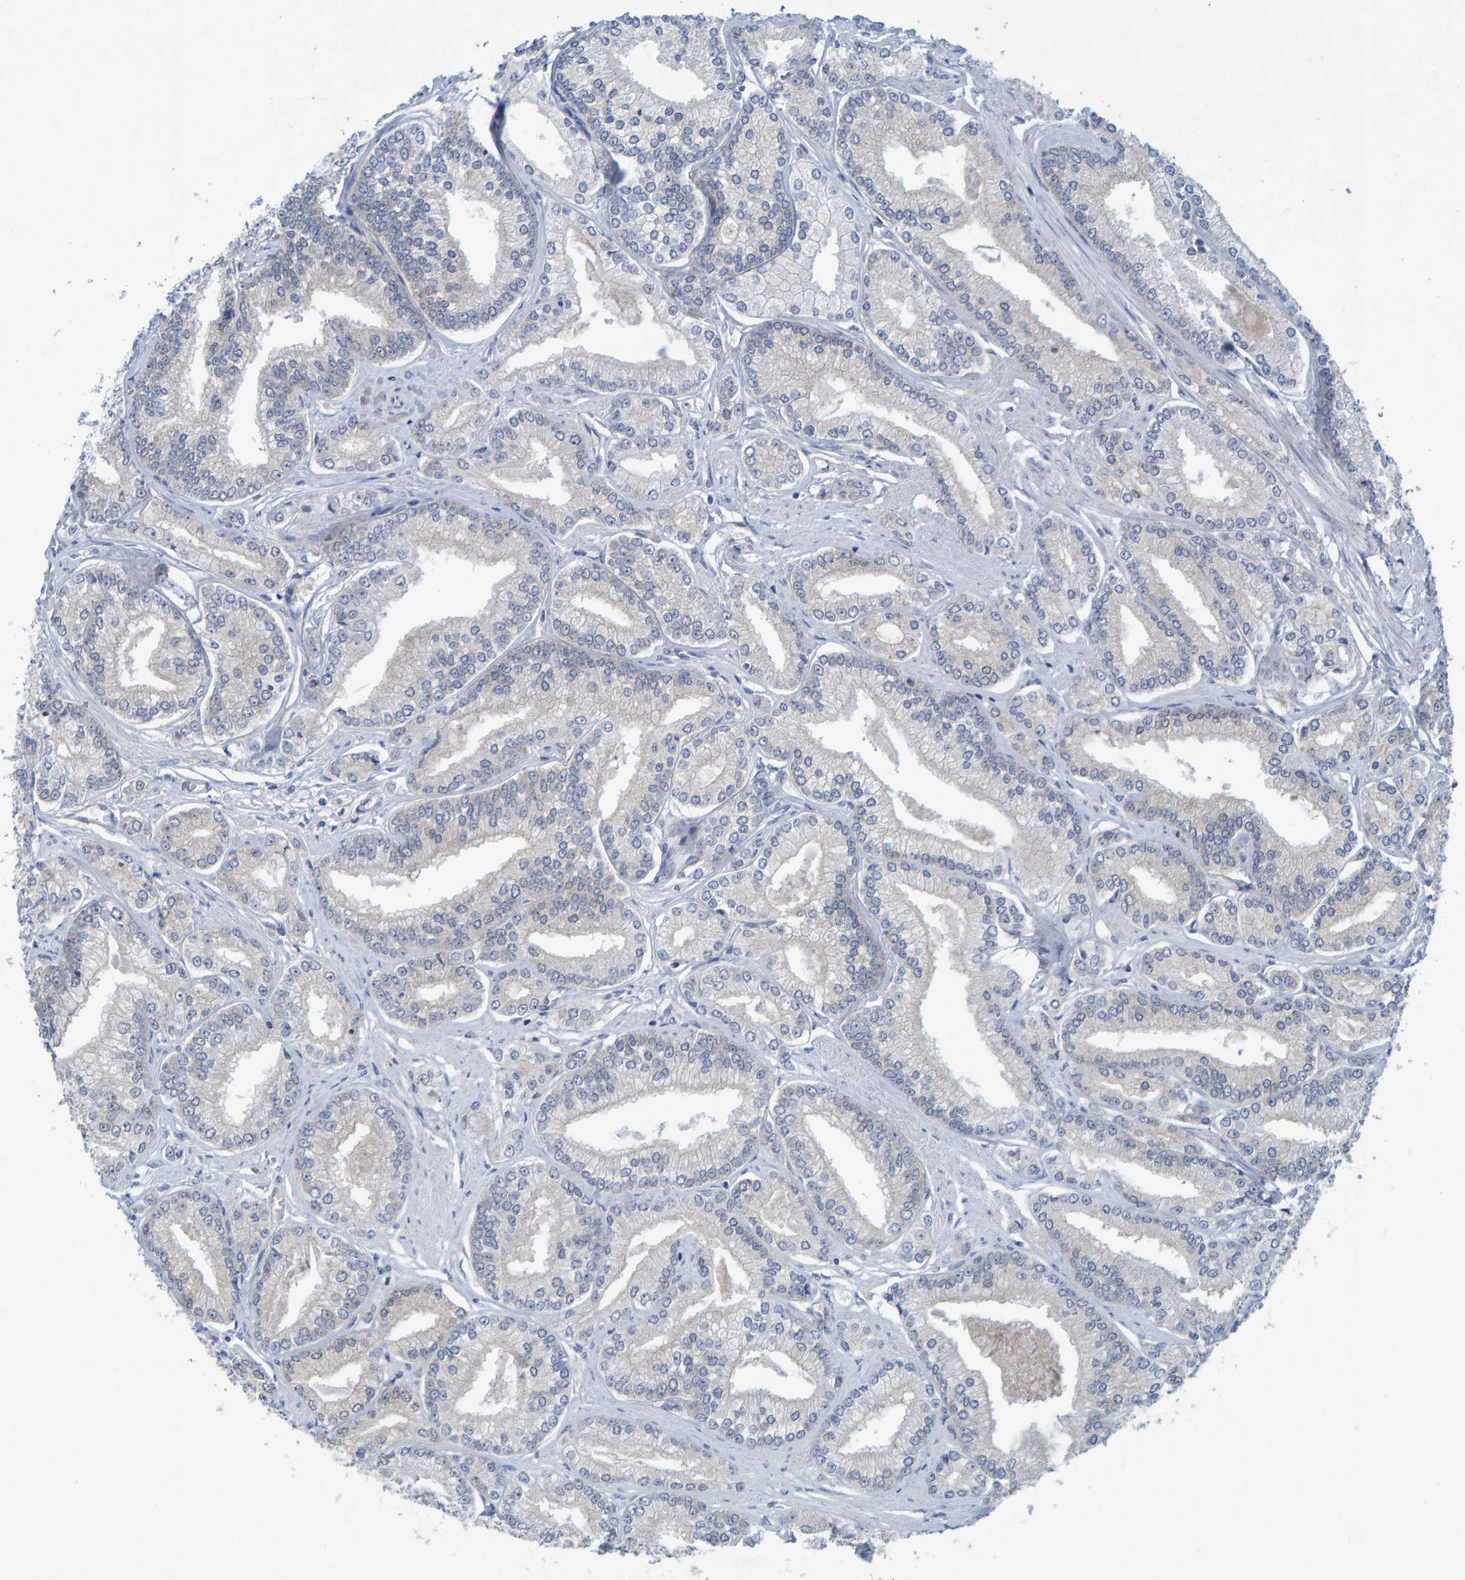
{"staining": {"intensity": "negative", "quantity": "none", "location": "none"}, "tissue": "prostate cancer", "cell_type": "Tumor cells", "image_type": "cancer", "snomed": [{"axis": "morphology", "description": "Adenocarcinoma, Low grade"}, {"axis": "topography", "description": "Prostate"}], "caption": "Prostate cancer (adenocarcinoma (low-grade)) stained for a protein using immunohistochemistry shows no positivity tumor cells.", "gene": "ALAD", "patient": {"sex": "male", "age": 52}}